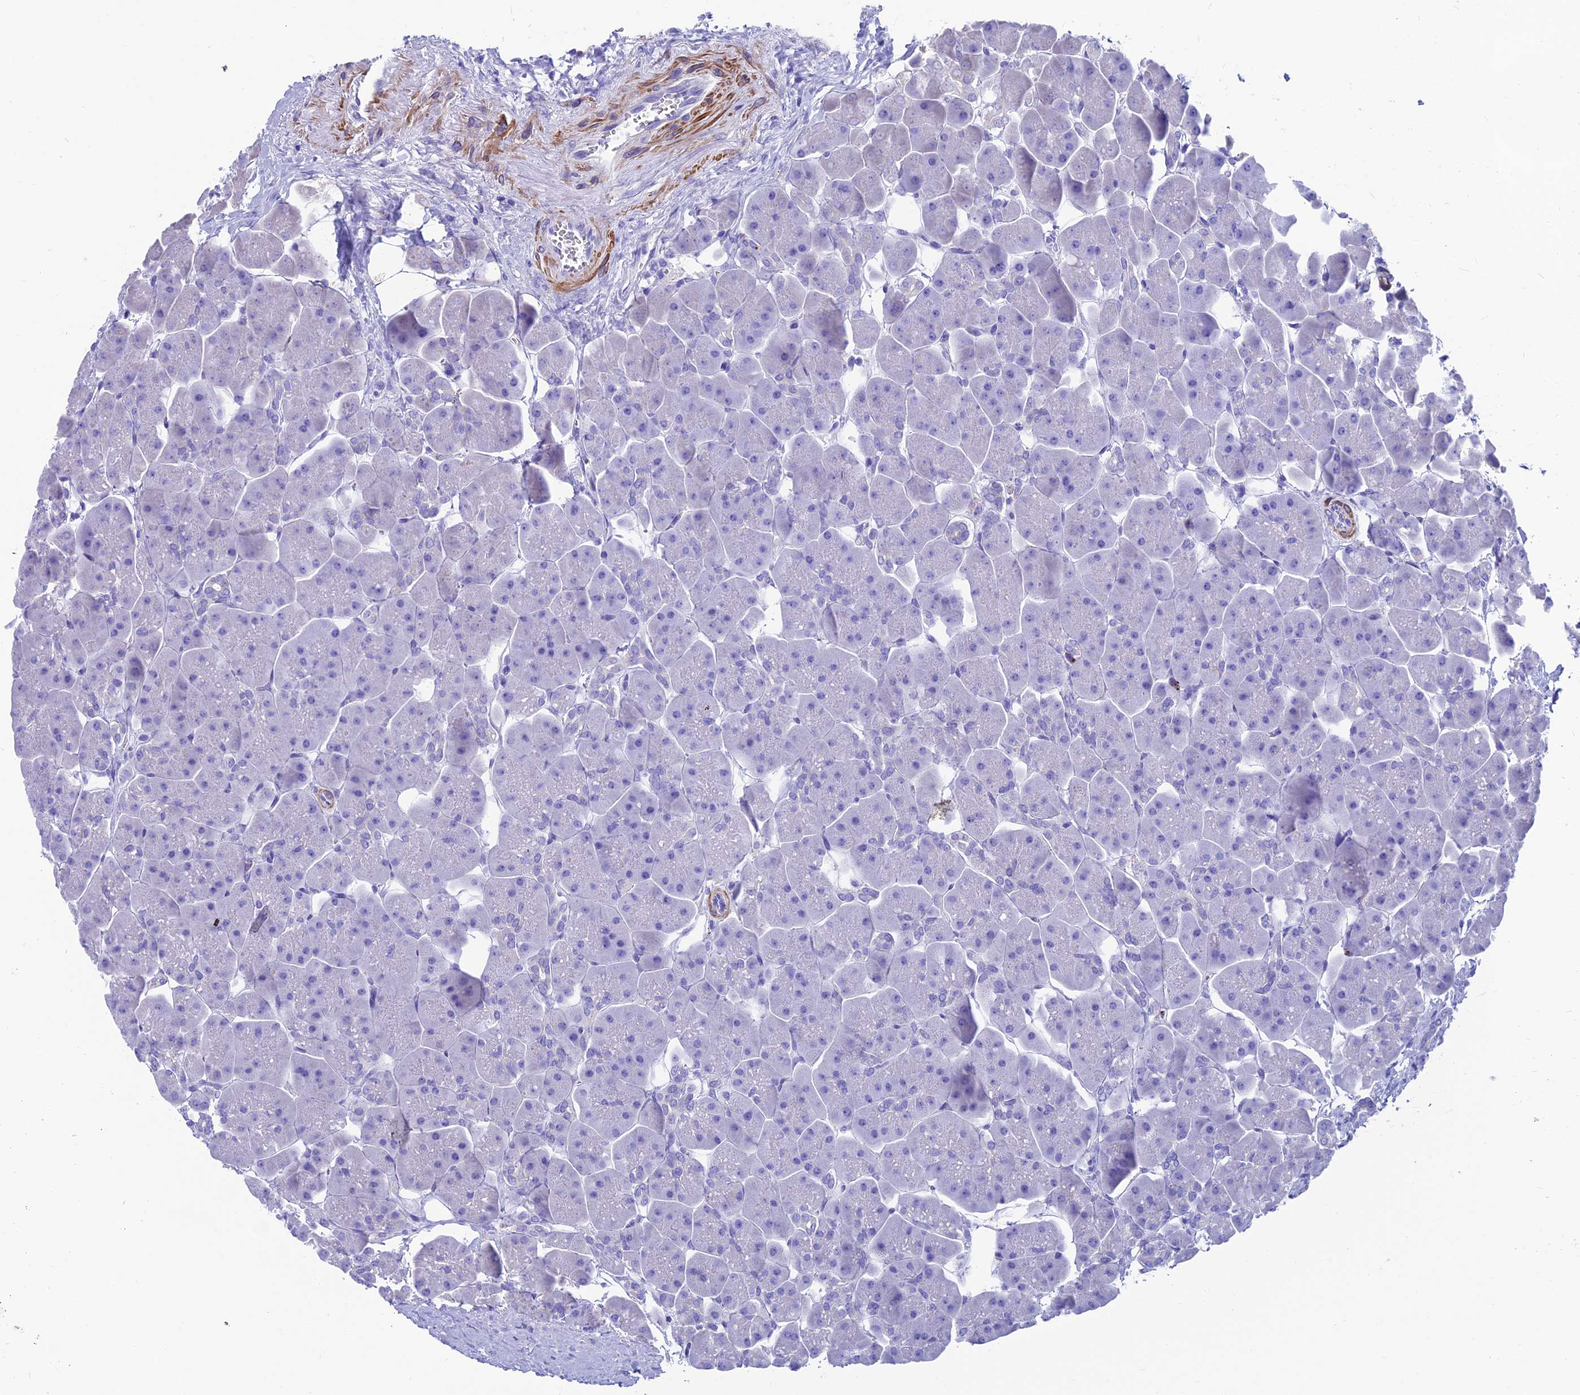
{"staining": {"intensity": "negative", "quantity": "none", "location": "none"}, "tissue": "pancreas", "cell_type": "Exocrine glandular cells", "image_type": "normal", "snomed": [{"axis": "morphology", "description": "Normal tissue, NOS"}, {"axis": "topography", "description": "Pancreas"}], "caption": "DAB immunohistochemical staining of benign pancreas shows no significant expression in exocrine glandular cells.", "gene": "GNG11", "patient": {"sex": "male", "age": 66}}